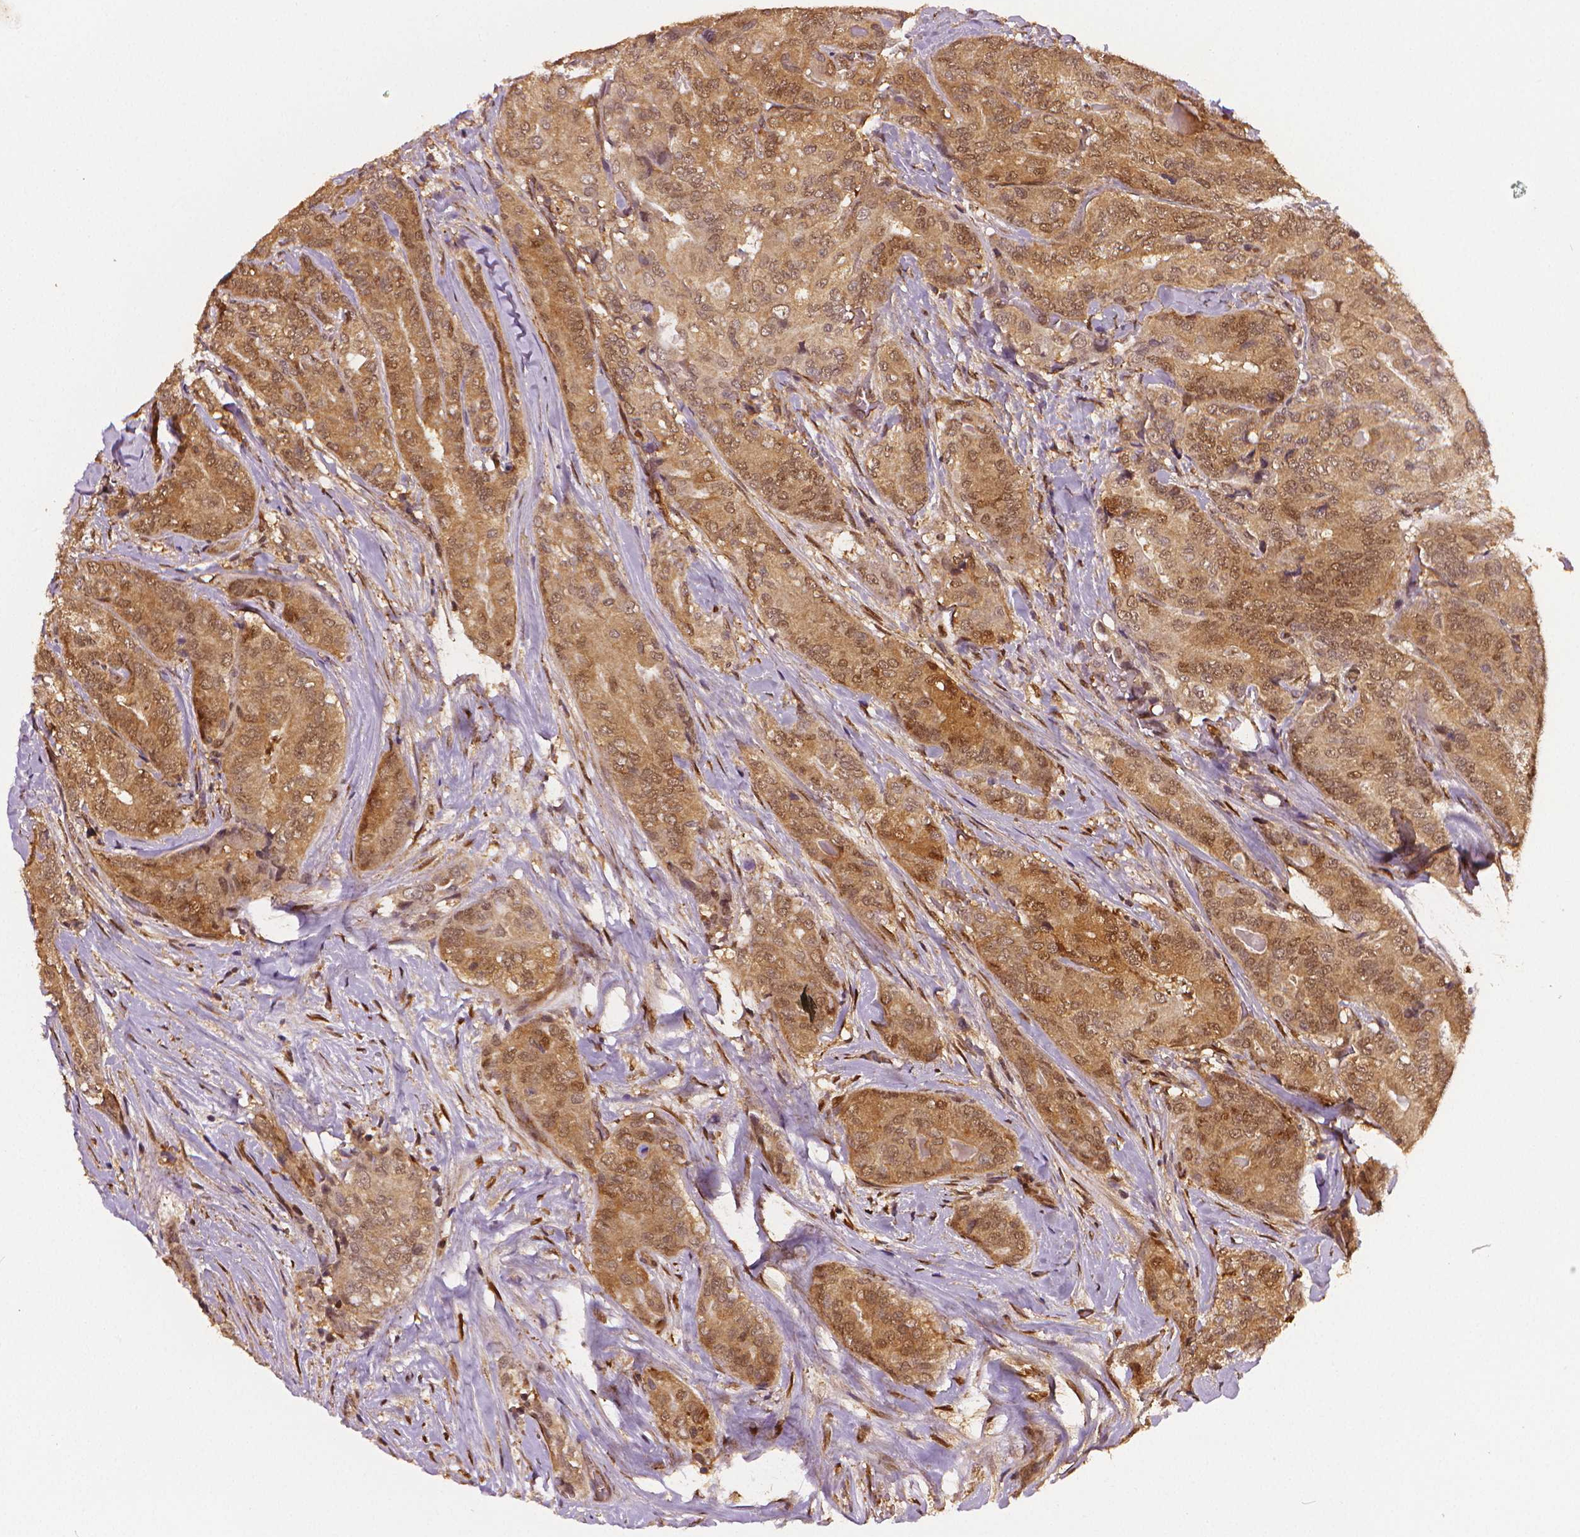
{"staining": {"intensity": "moderate", "quantity": ">75%", "location": "cytoplasmic/membranous"}, "tissue": "thyroid cancer", "cell_type": "Tumor cells", "image_type": "cancer", "snomed": [{"axis": "morphology", "description": "Papillary adenocarcinoma, NOS"}, {"axis": "topography", "description": "Thyroid gland"}], "caption": "Immunohistochemical staining of human thyroid papillary adenocarcinoma demonstrates medium levels of moderate cytoplasmic/membranous protein expression in about >75% of tumor cells. Using DAB (3,3'-diaminobenzidine) (brown) and hematoxylin (blue) stains, captured at high magnification using brightfield microscopy.", "gene": "STAT3", "patient": {"sex": "male", "age": 61}}